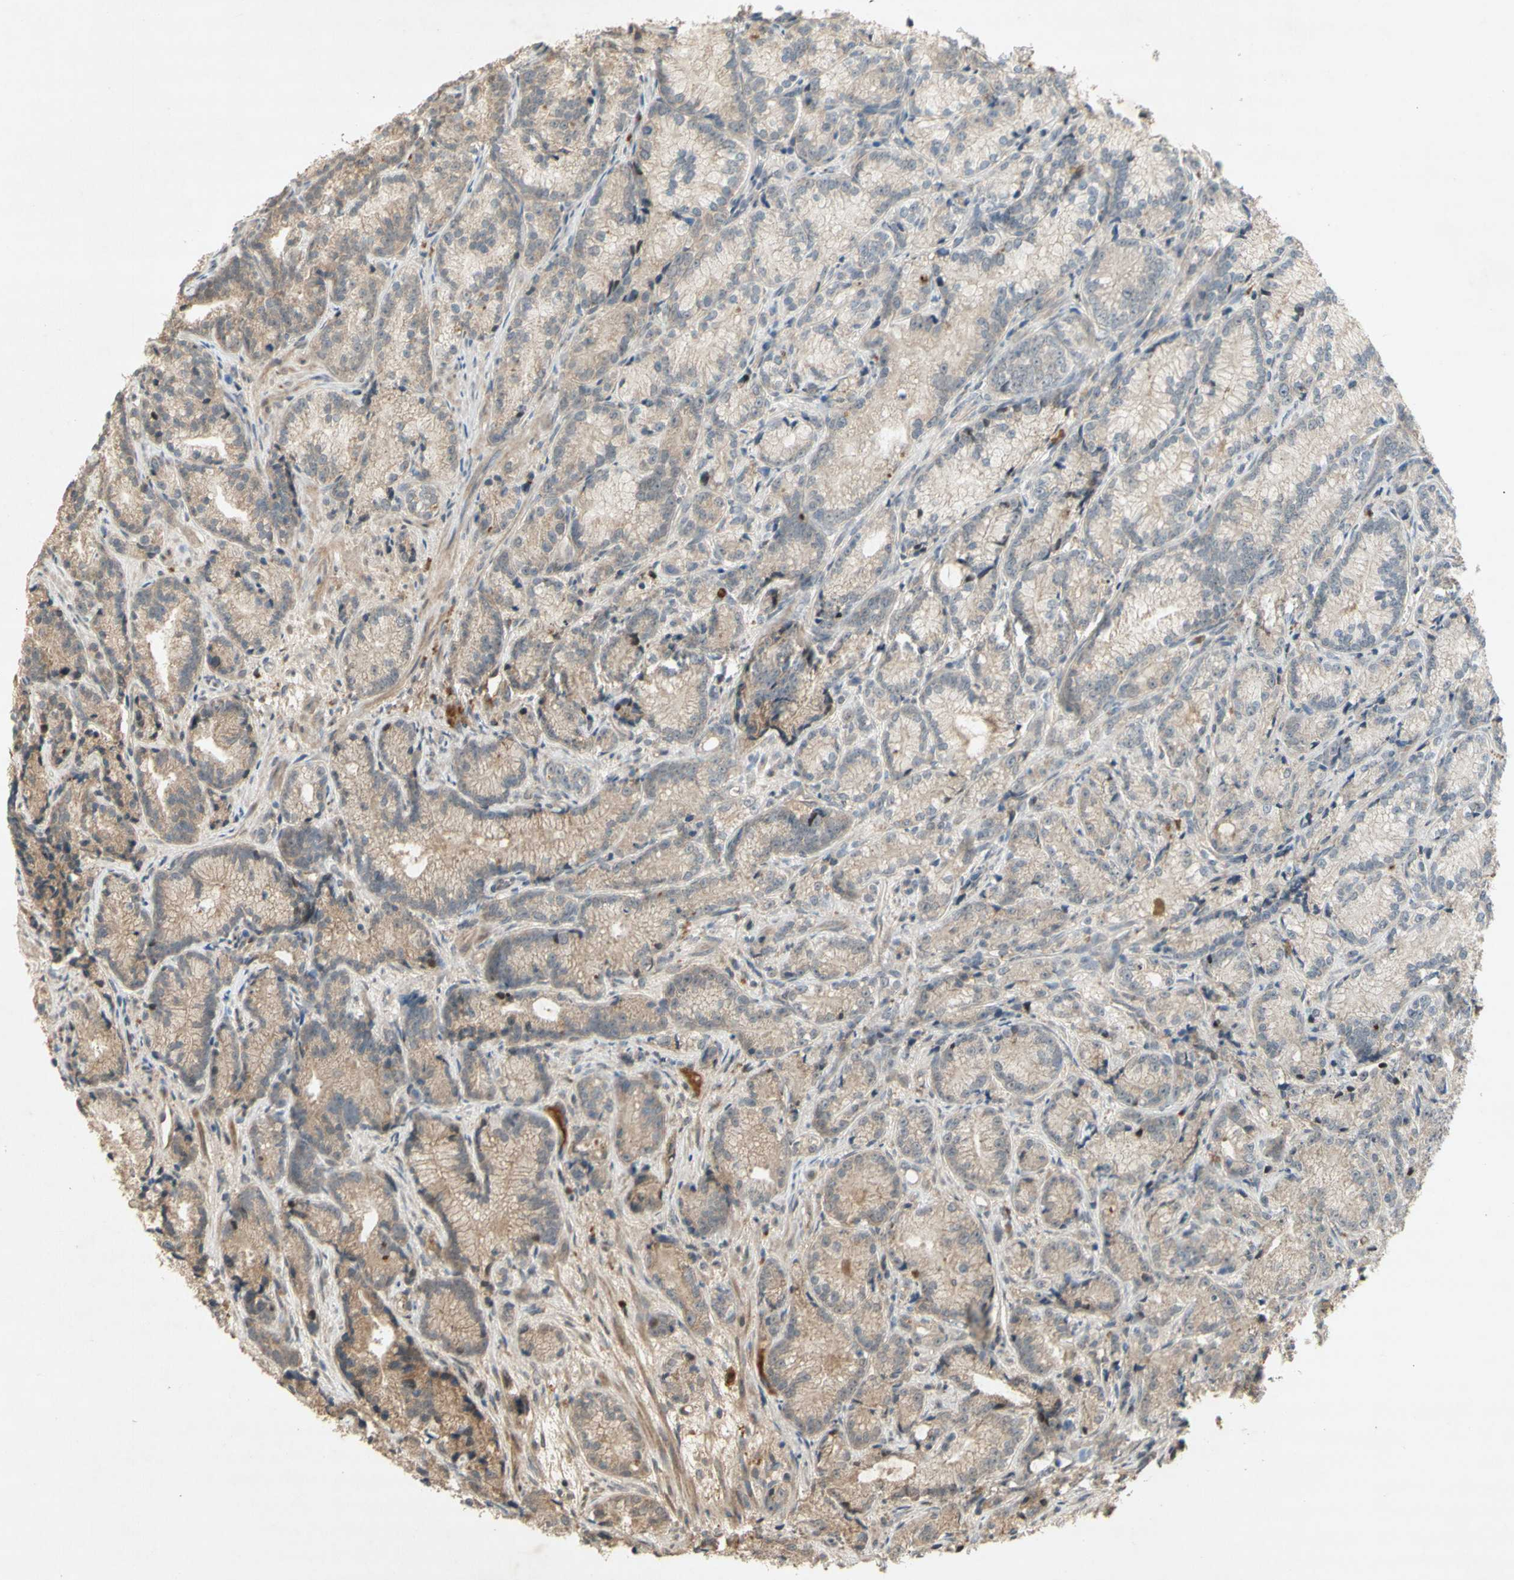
{"staining": {"intensity": "weak", "quantity": "<25%", "location": "cytoplasmic/membranous"}, "tissue": "prostate cancer", "cell_type": "Tumor cells", "image_type": "cancer", "snomed": [{"axis": "morphology", "description": "Adenocarcinoma, Low grade"}, {"axis": "topography", "description": "Prostate"}], "caption": "Image shows no protein staining in tumor cells of low-grade adenocarcinoma (prostate) tissue. (Stains: DAB immunohistochemistry with hematoxylin counter stain, Microscopy: brightfield microscopy at high magnification).", "gene": "NRG4", "patient": {"sex": "male", "age": 89}}